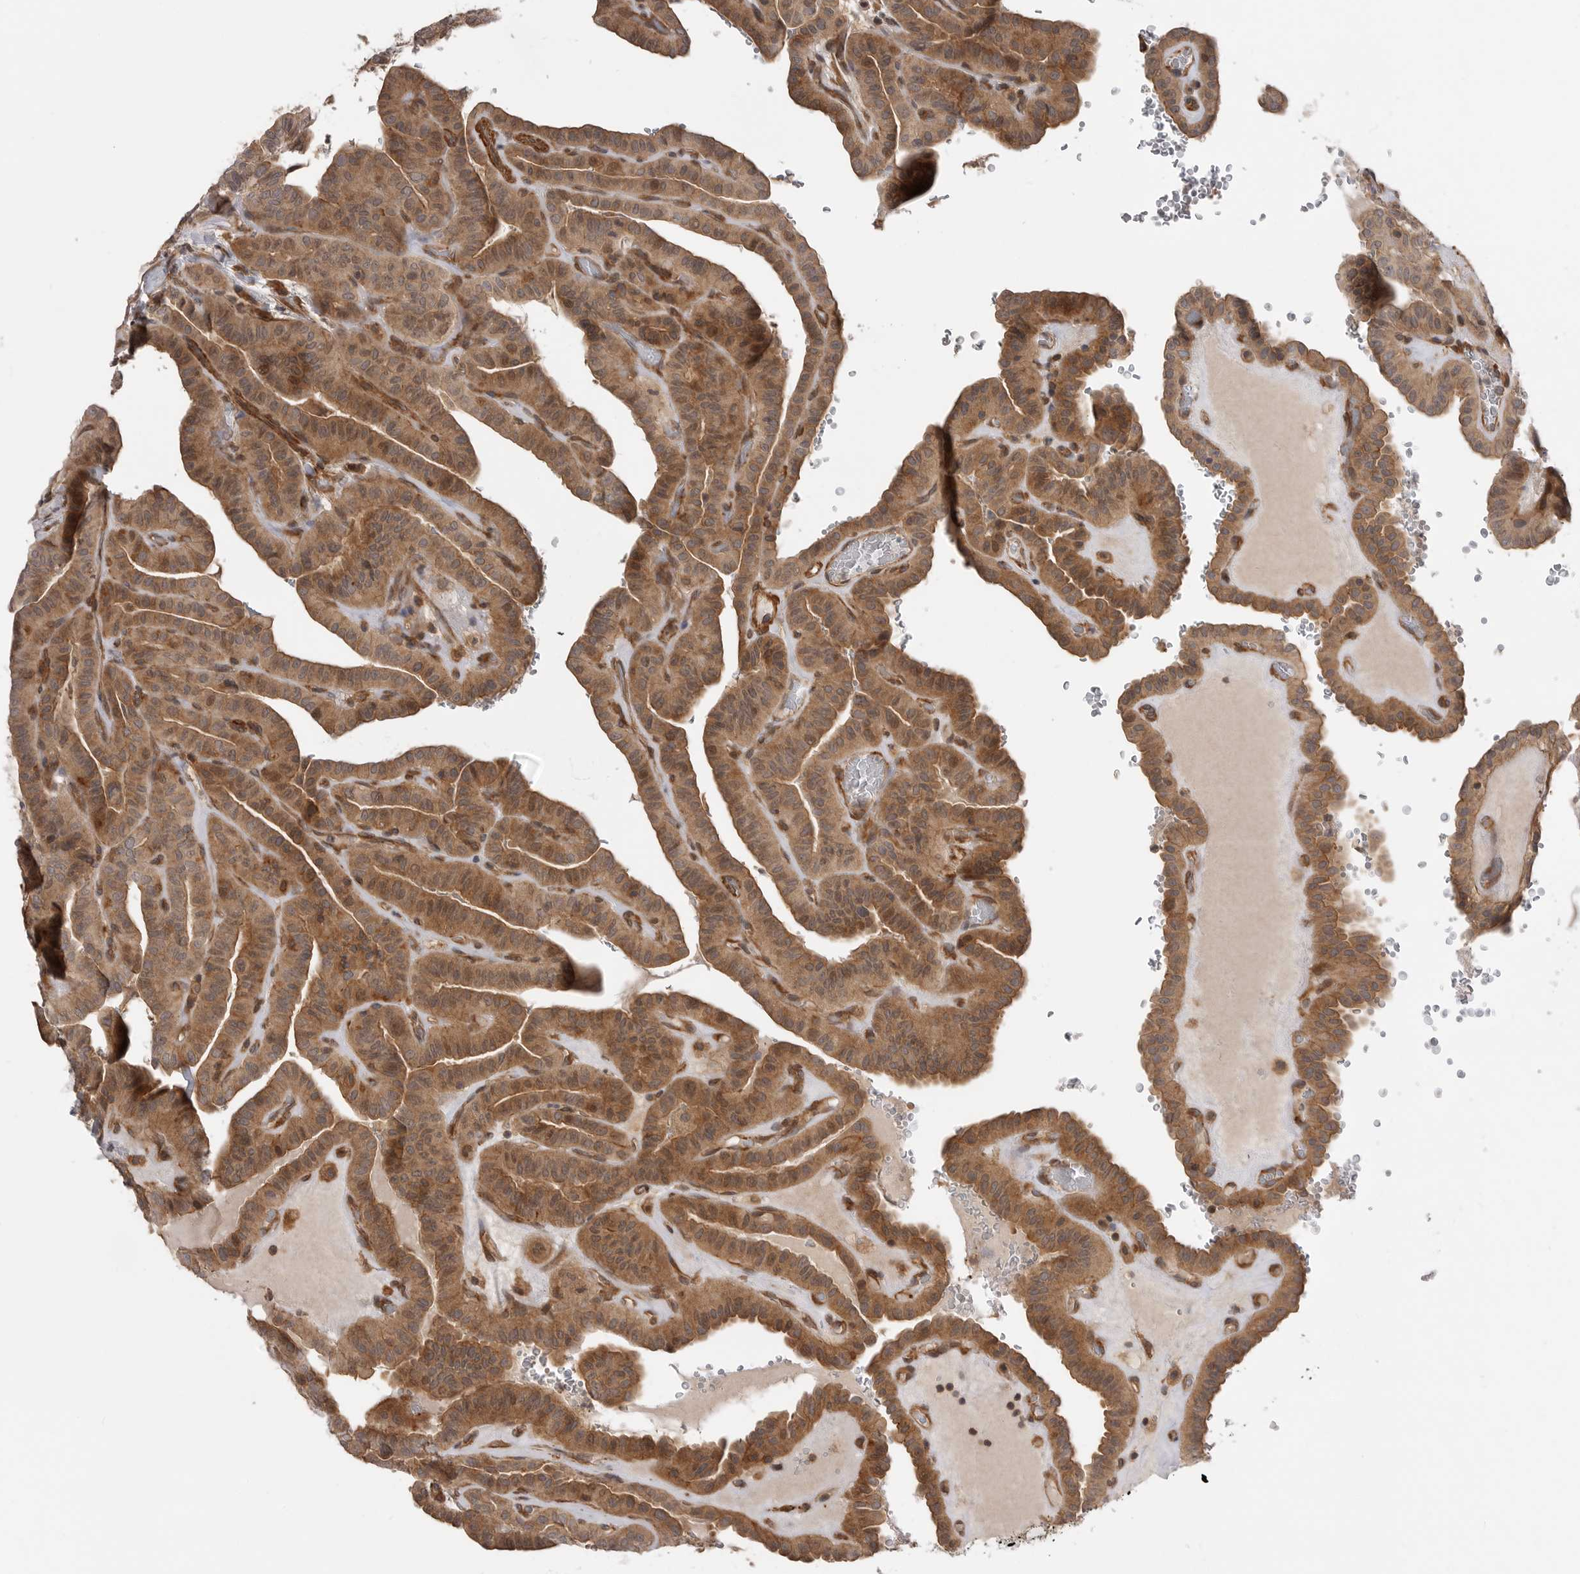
{"staining": {"intensity": "moderate", "quantity": ">75%", "location": "cytoplasmic/membranous"}, "tissue": "thyroid cancer", "cell_type": "Tumor cells", "image_type": "cancer", "snomed": [{"axis": "morphology", "description": "Papillary adenocarcinoma, NOS"}, {"axis": "topography", "description": "Thyroid gland"}], "caption": "An image of human thyroid cancer (papillary adenocarcinoma) stained for a protein shows moderate cytoplasmic/membranous brown staining in tumor cells. Nuclei are stained in blue.", "gene": "TRIM56", "patient": {"sex": "male", "age": 77}}